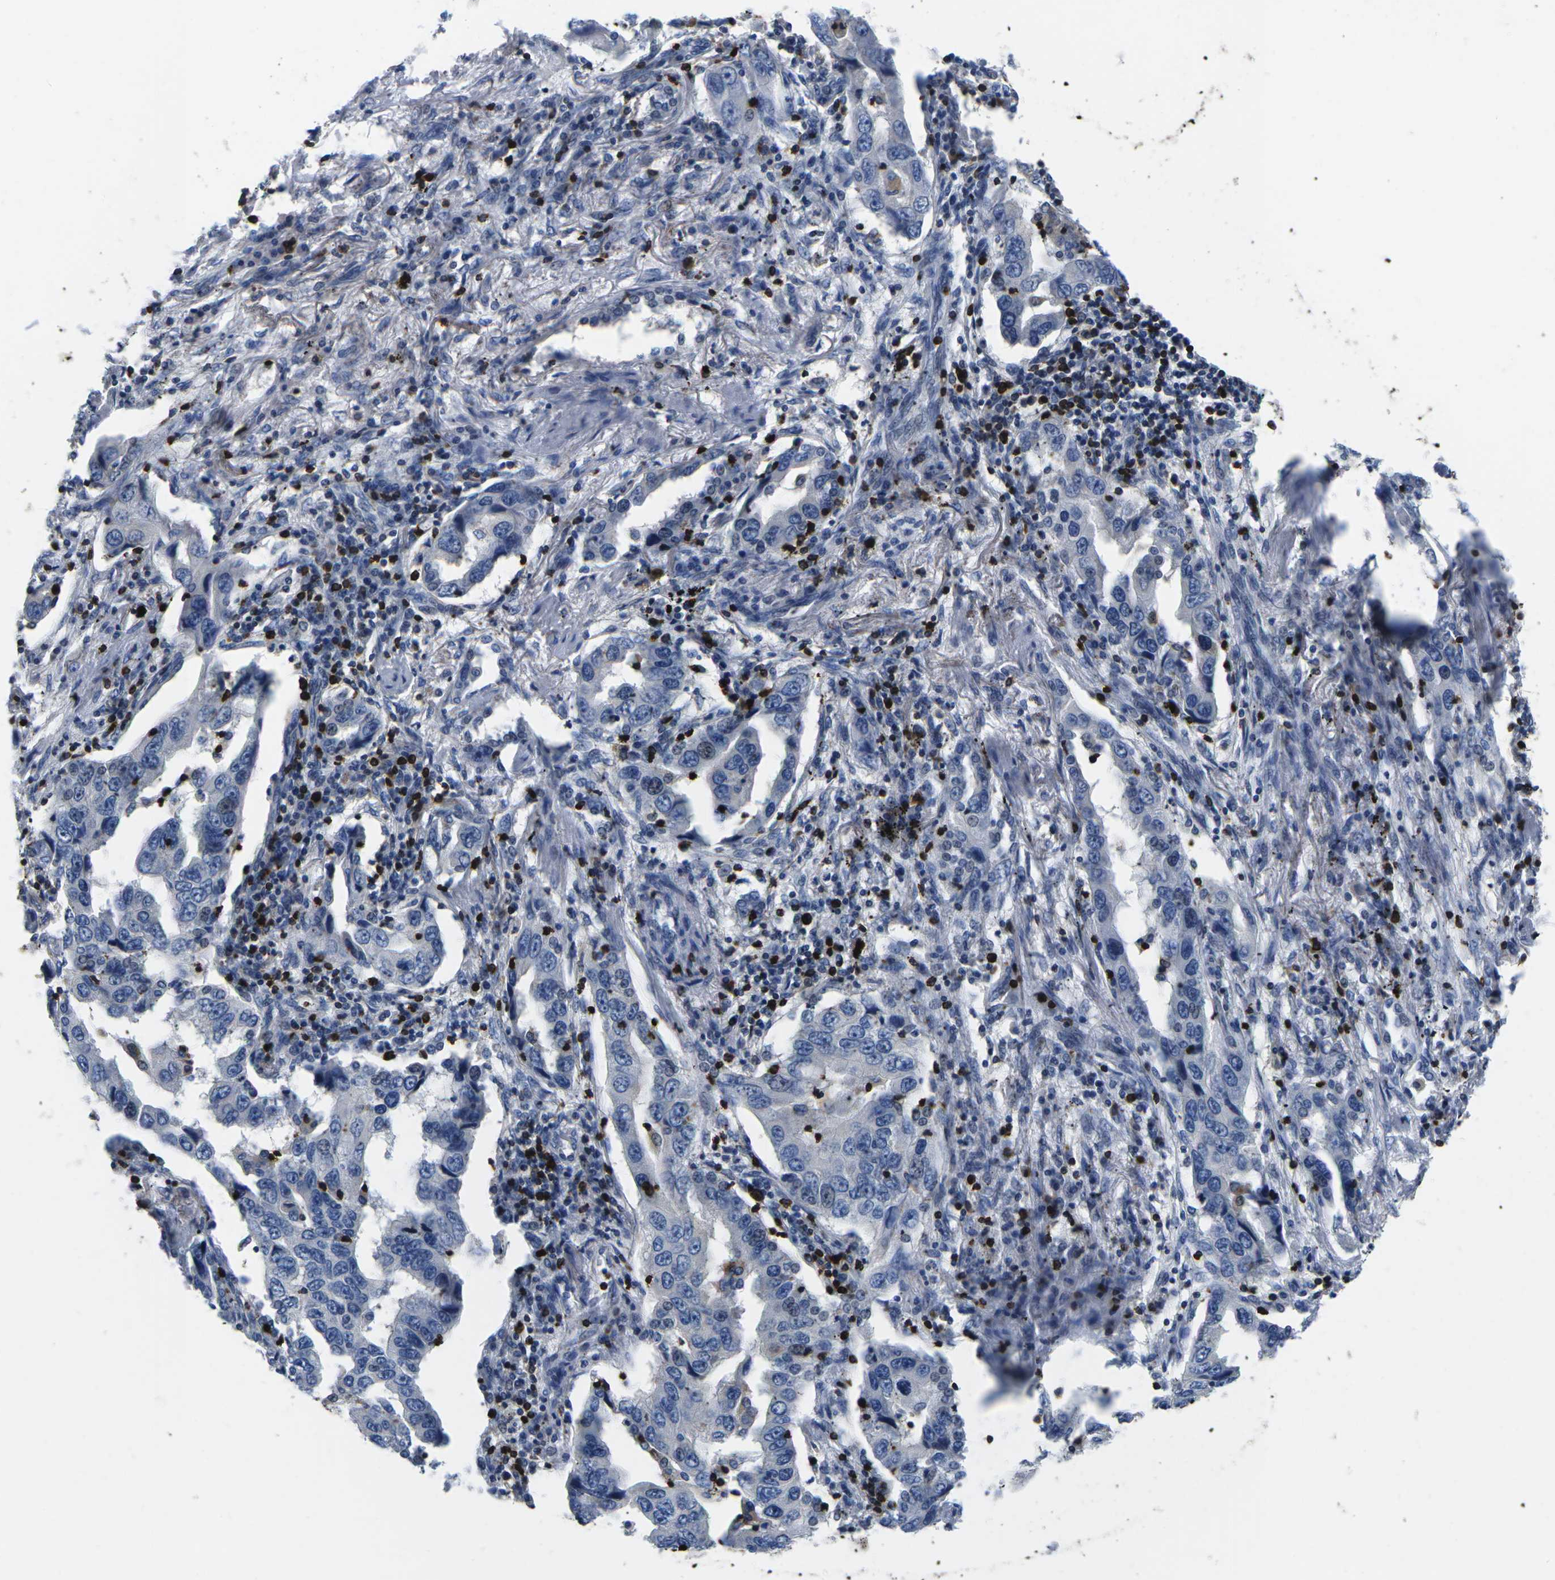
{"staining": {"intensity": "negative", "quantity": "none", "location": "none"}, "tissue": "lung cancer", "cell_type": "Tumor cells", "image_type": "cancer", "snomed": [{"axis": "morphology", "description": "Adenocarcinoma, NOS"}, {"axis": "topography", "description": "Lung"}], "caption": "Immunohistochemistry micrograph of neoplastic tissue: lung cancer stained with DAB (3,3'-diaminobenzidine) displays no significant protein positivity in tumor cells.", "gene": "CTSW", "patient": {"sex": "female", "age": 65}}